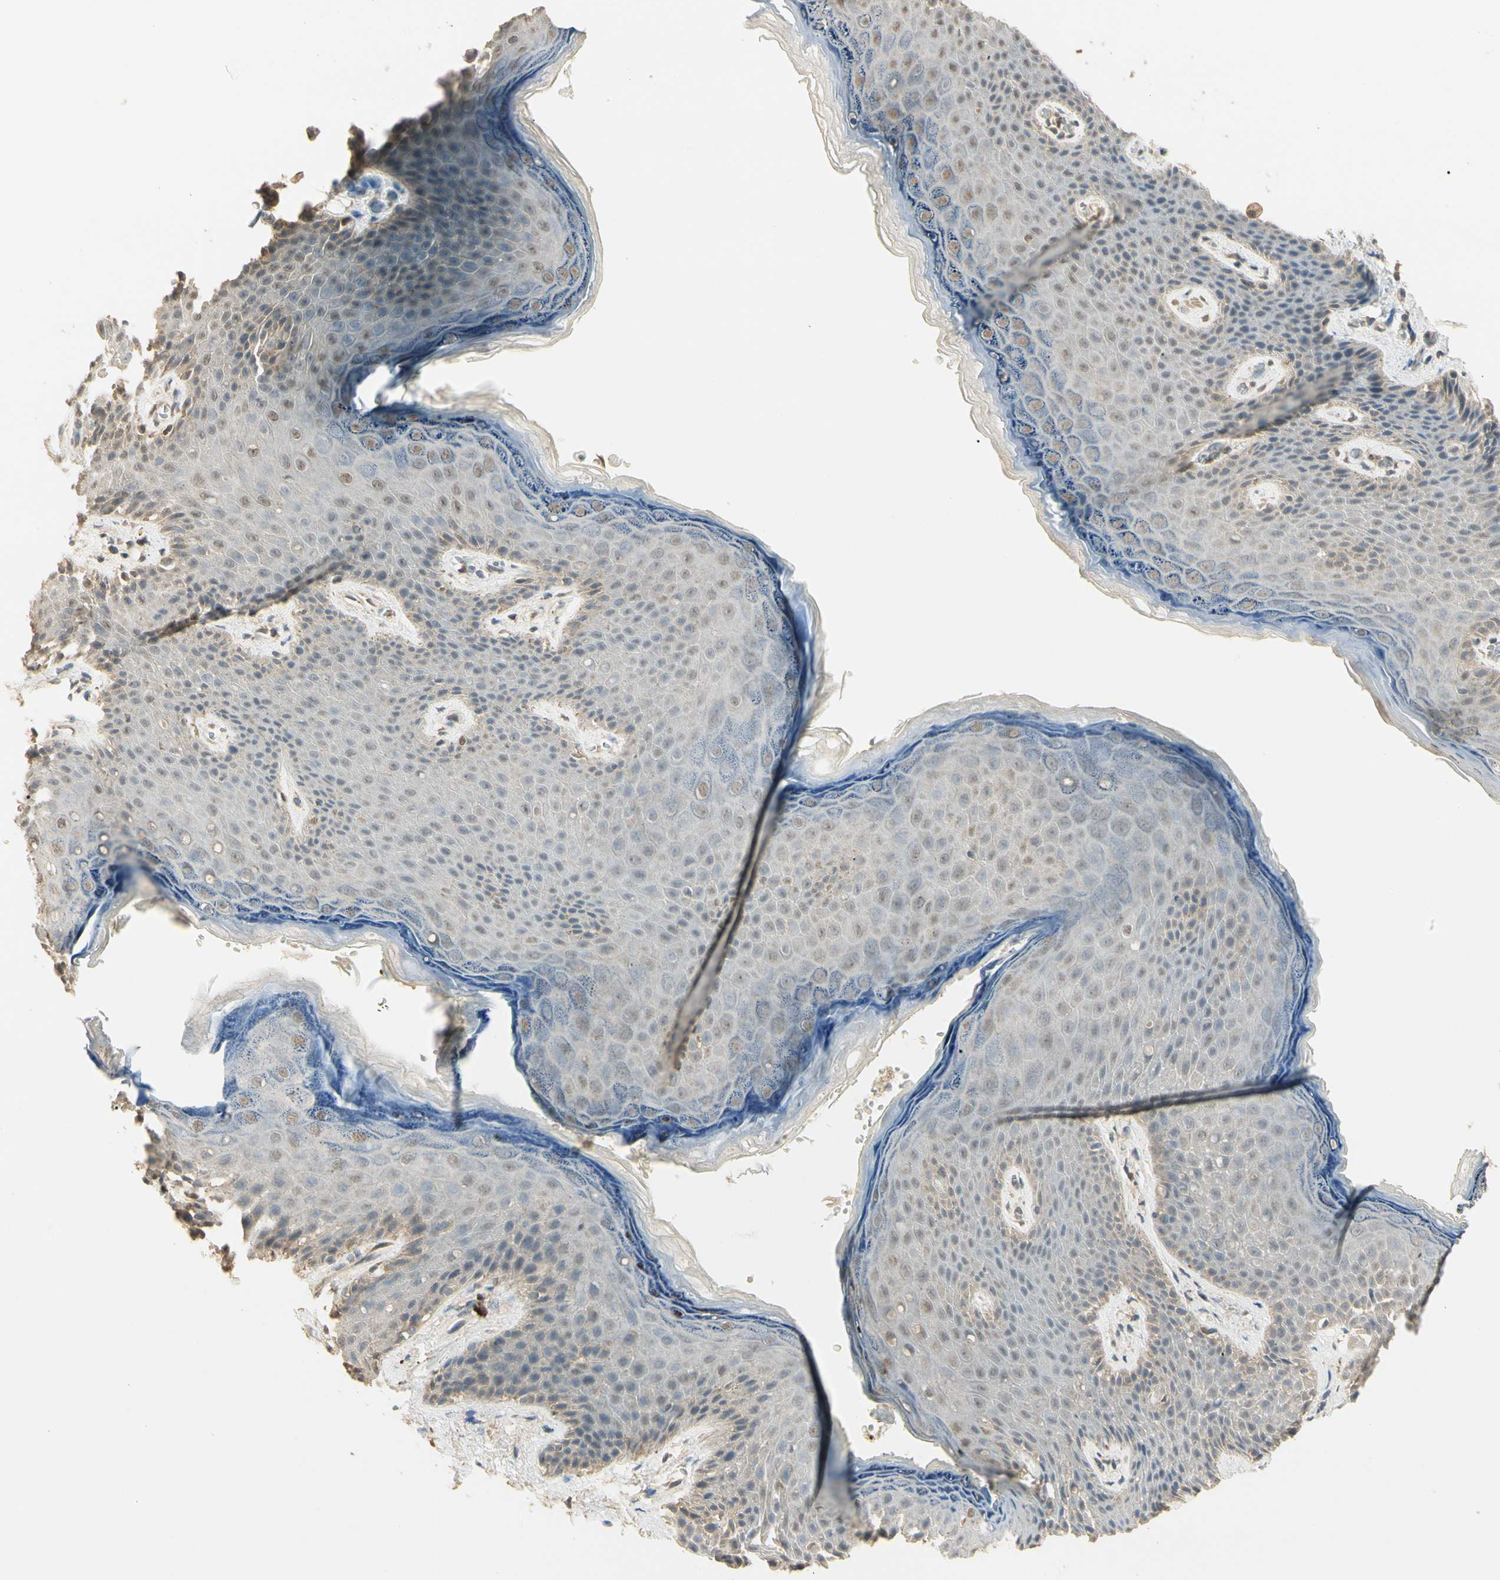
{"staining": {"intensity": "weak", "quantity": "<25%", "location": "cytoplasmic/membranous,nuclear"}, "tissue": "skin", "cell_type": "Epidermal cells", "image_type": "normal", "snomed": [{"axis": "morphology", "description": "Normal tissue, NOS"}, {"axis": "topography", "description": "Anal"}], "caption": "DAB (3,3'-diaminobenzidine) immunohistochemical staining of benign human skin demonstrates no significant expression in epidermal cells. The staining was performed using DAB (3,3'-diaminobenzidine) to visualize the protein expression in brown, while the nuclei were stained in blue with hematoxylin (Magnification: 20x).", "gene": "SGCA", "patient": {"sex": "female", "age": 46}}